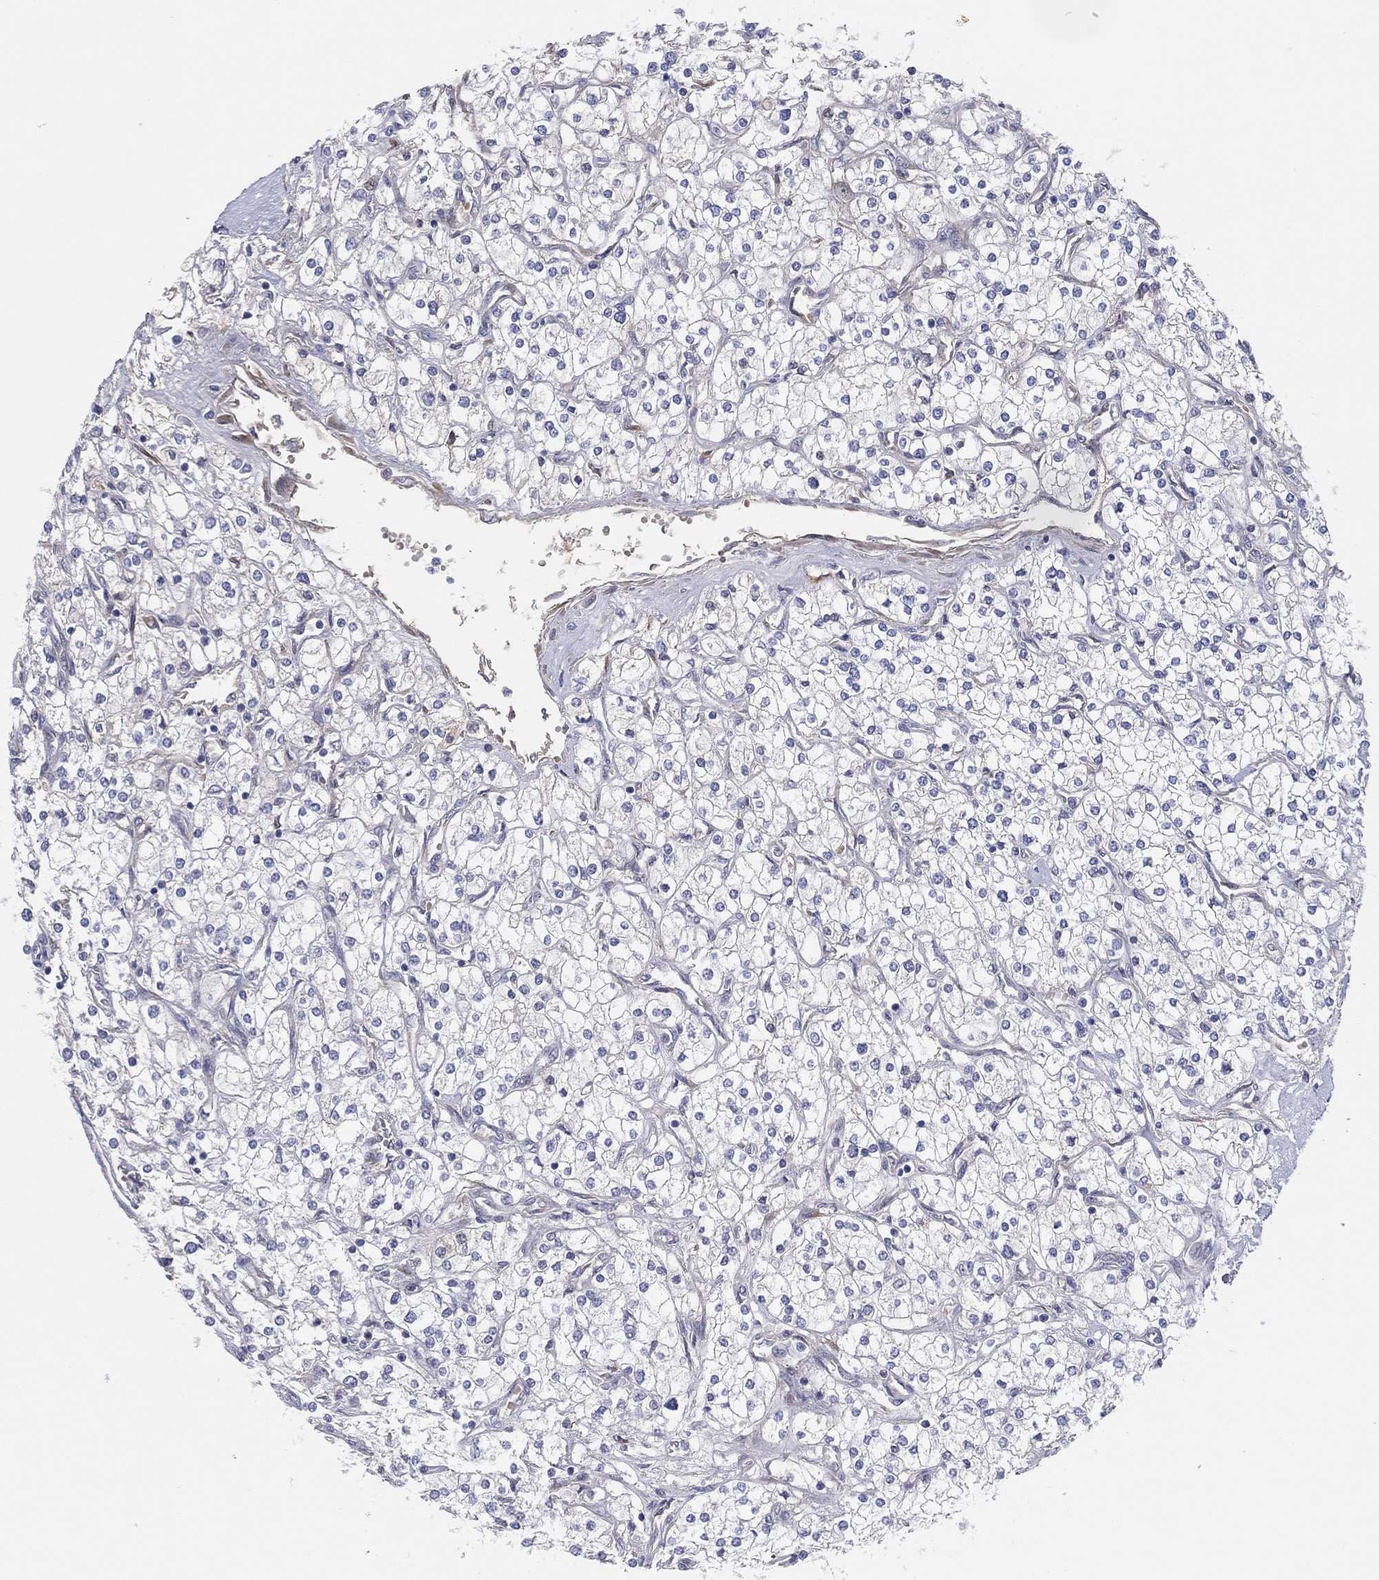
{"staining": {"intensity": "negative", "quantity": "none", "location": "none"}, "tissue": "renal cancer", "cell_type": "Tumor cells", "image_type": "cancer", "snomed": [{"axis": "morphology", "description": "Adenocarcinoma, NOS"}, {"axis": "topography", "description": "Kidney"}], "caption": "IHC image of neoplastic tissue: human renal cancer (adenocarcinoma) stained with DAB (3,3'-diaminobenzidine) reveals no significant protein expression in tumor cells. (Brightfield microscopy of DAB (3,3'-diaminobenzidine) immunohistochemistry (IHC) at high magnification).", "gene": "MLF1", "patient": {"sex": "male", "age": 80}}